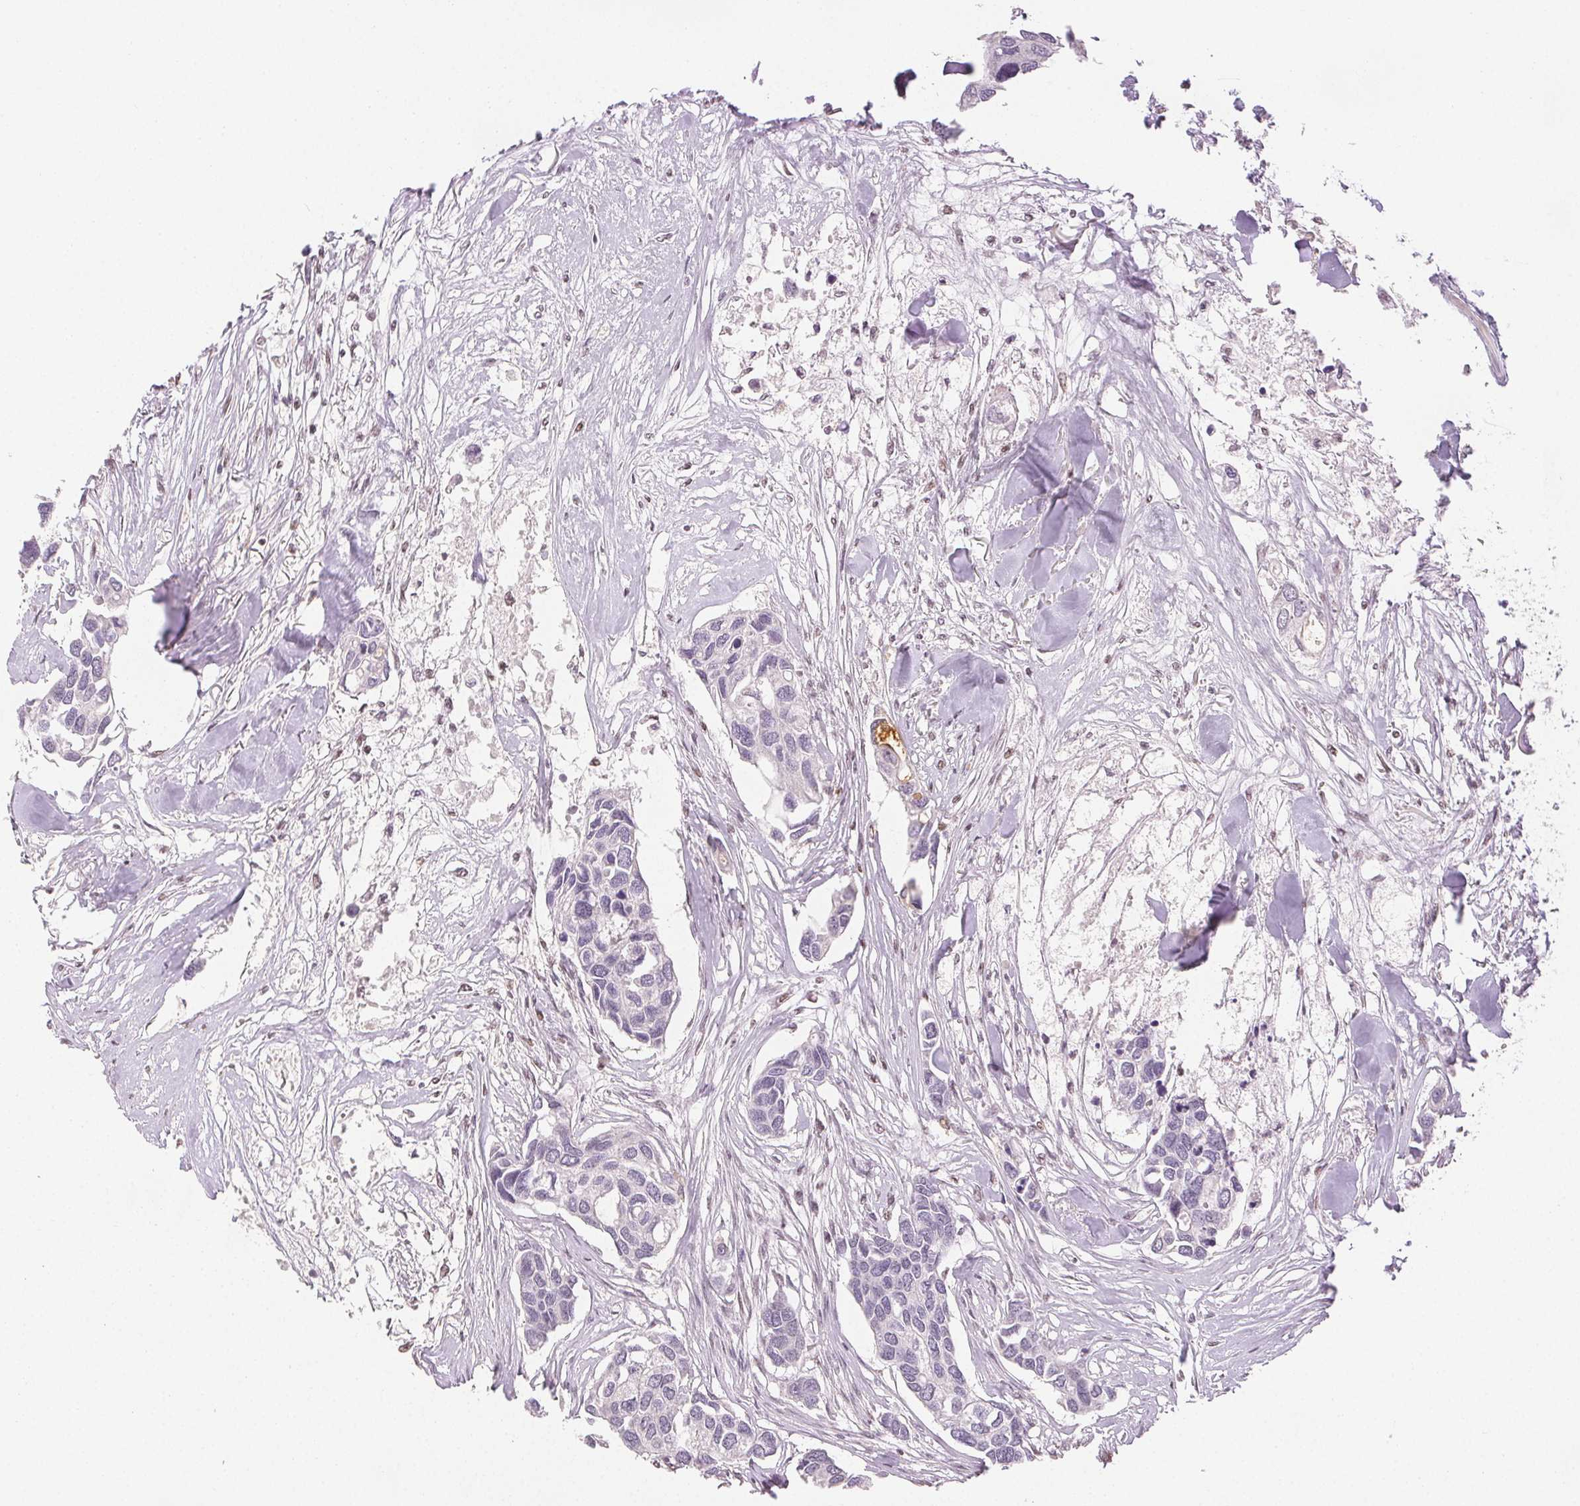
{"staining": {"intensity": "negative", "quantity": "none", "location": "none"}, "tissue": "breast cancer", "cell_type": "Tumor cells", "image_type": "cancer", "snomed": [{"axis": "morphology", "description": "Duct carcinoma"}, {"axis": "topography", "description": "Breast"}], "caption": "The image exhibits no staining of tumor cells in breast cancer (intraductal carcinoma).", "gene": "RUNX2", "patient": {"sex": "female", "age": 83}}